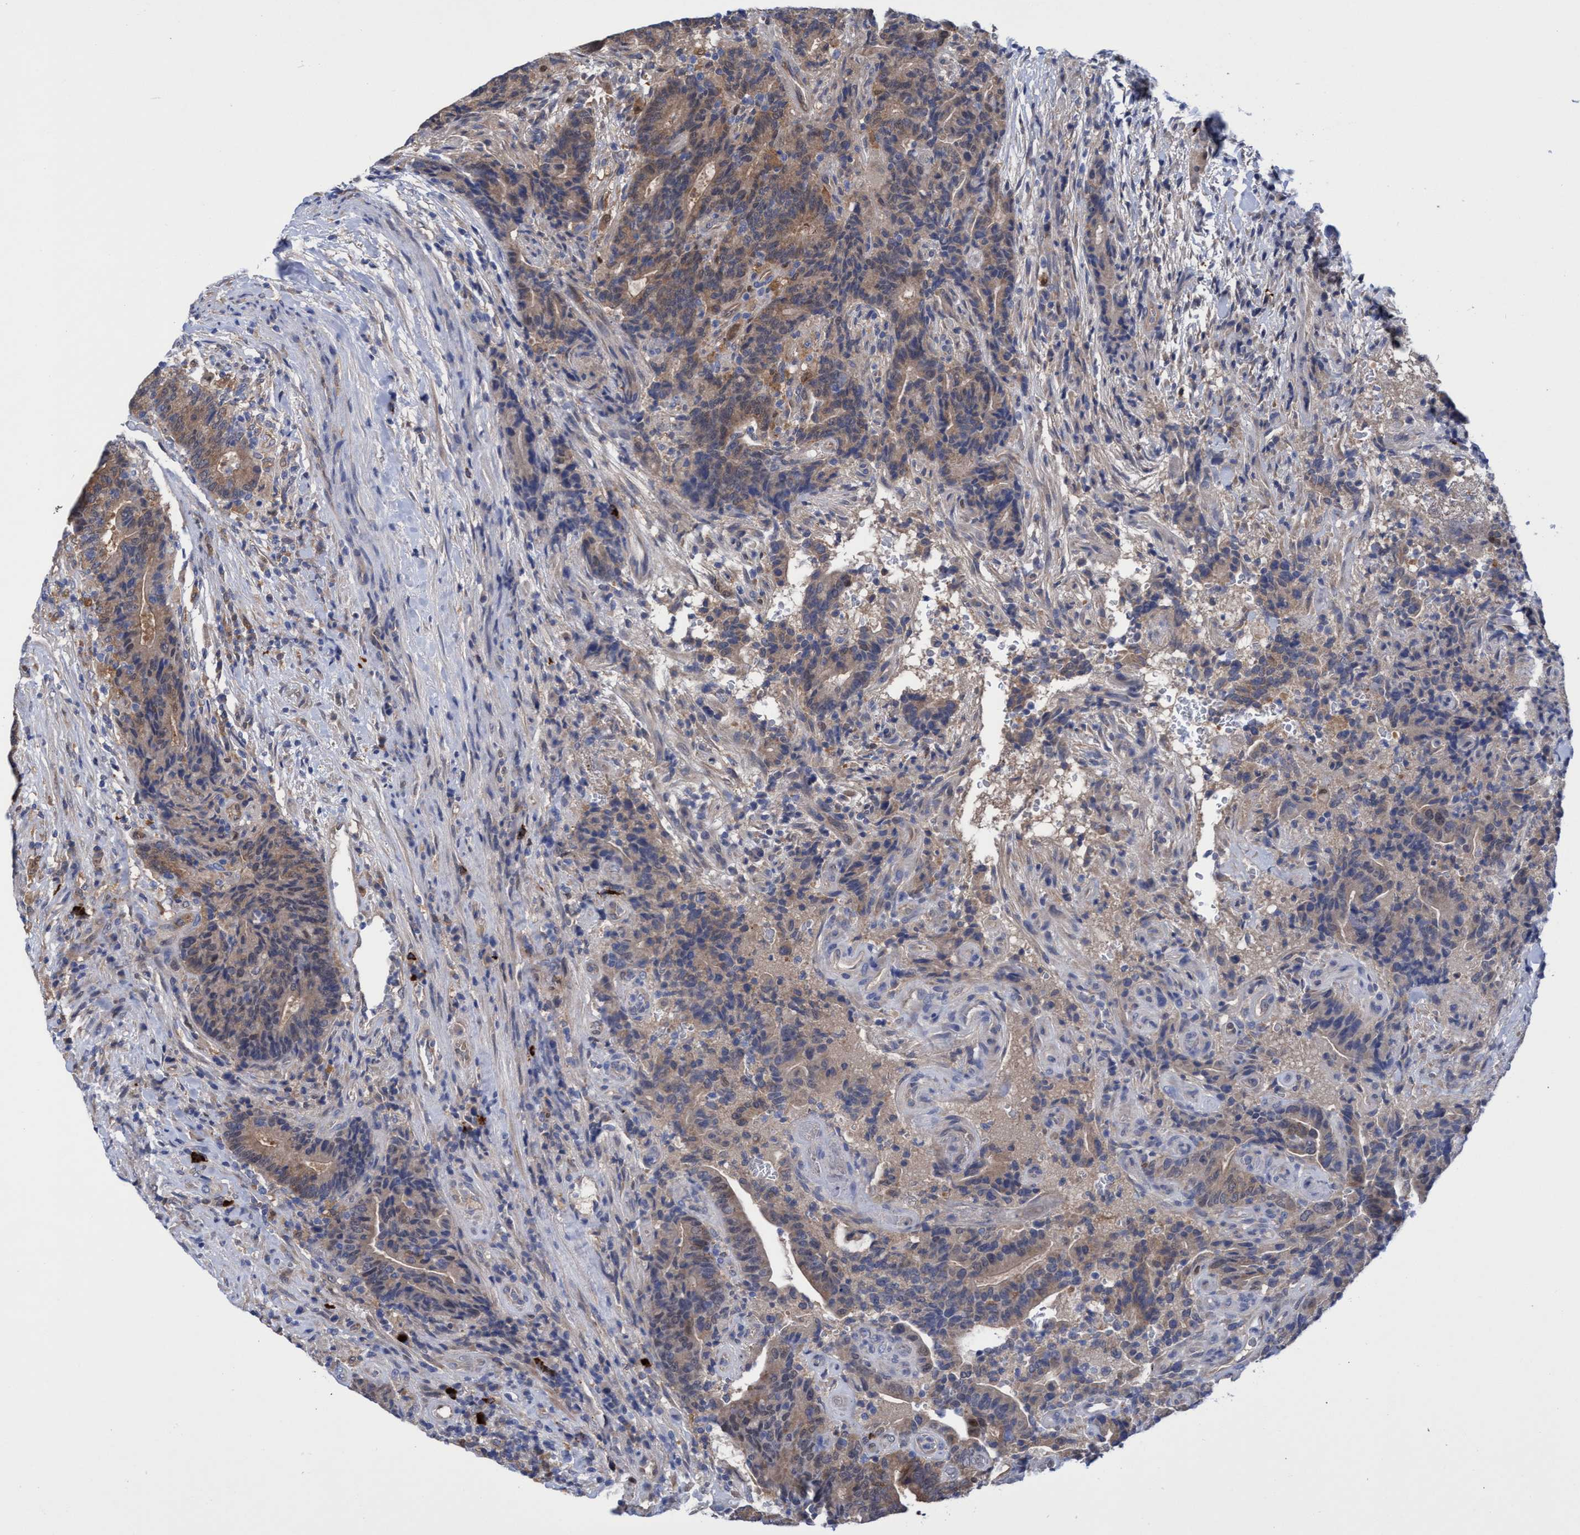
{"staining": {"intensity": "moderate", "quantity": ">75%", "location": "cytoplasmic/membranous"}, "tissue": "colorectal cancer", "cell_type": "Tumor cells", "image_type": "cancer", "snomed": [{"axis": "morphology", "description": "Normal tissue, NOS"}, {"axis": "morphology", "description": "Adenocarcinoma, NOS"}, {"axis": "topography", "description": "Colon"}], "caption": "High-magnification brightfield microscopy of colorectal adenocarcinoma stained with DAB (brown) and counterstained with hematoxylin (blue). tumor cells exhibit moderate cytoplasmic/membranous positivity is seen in about>75% of cells.", "gene": "PNPO", "patient": {"sex": "female", "age": 75}}